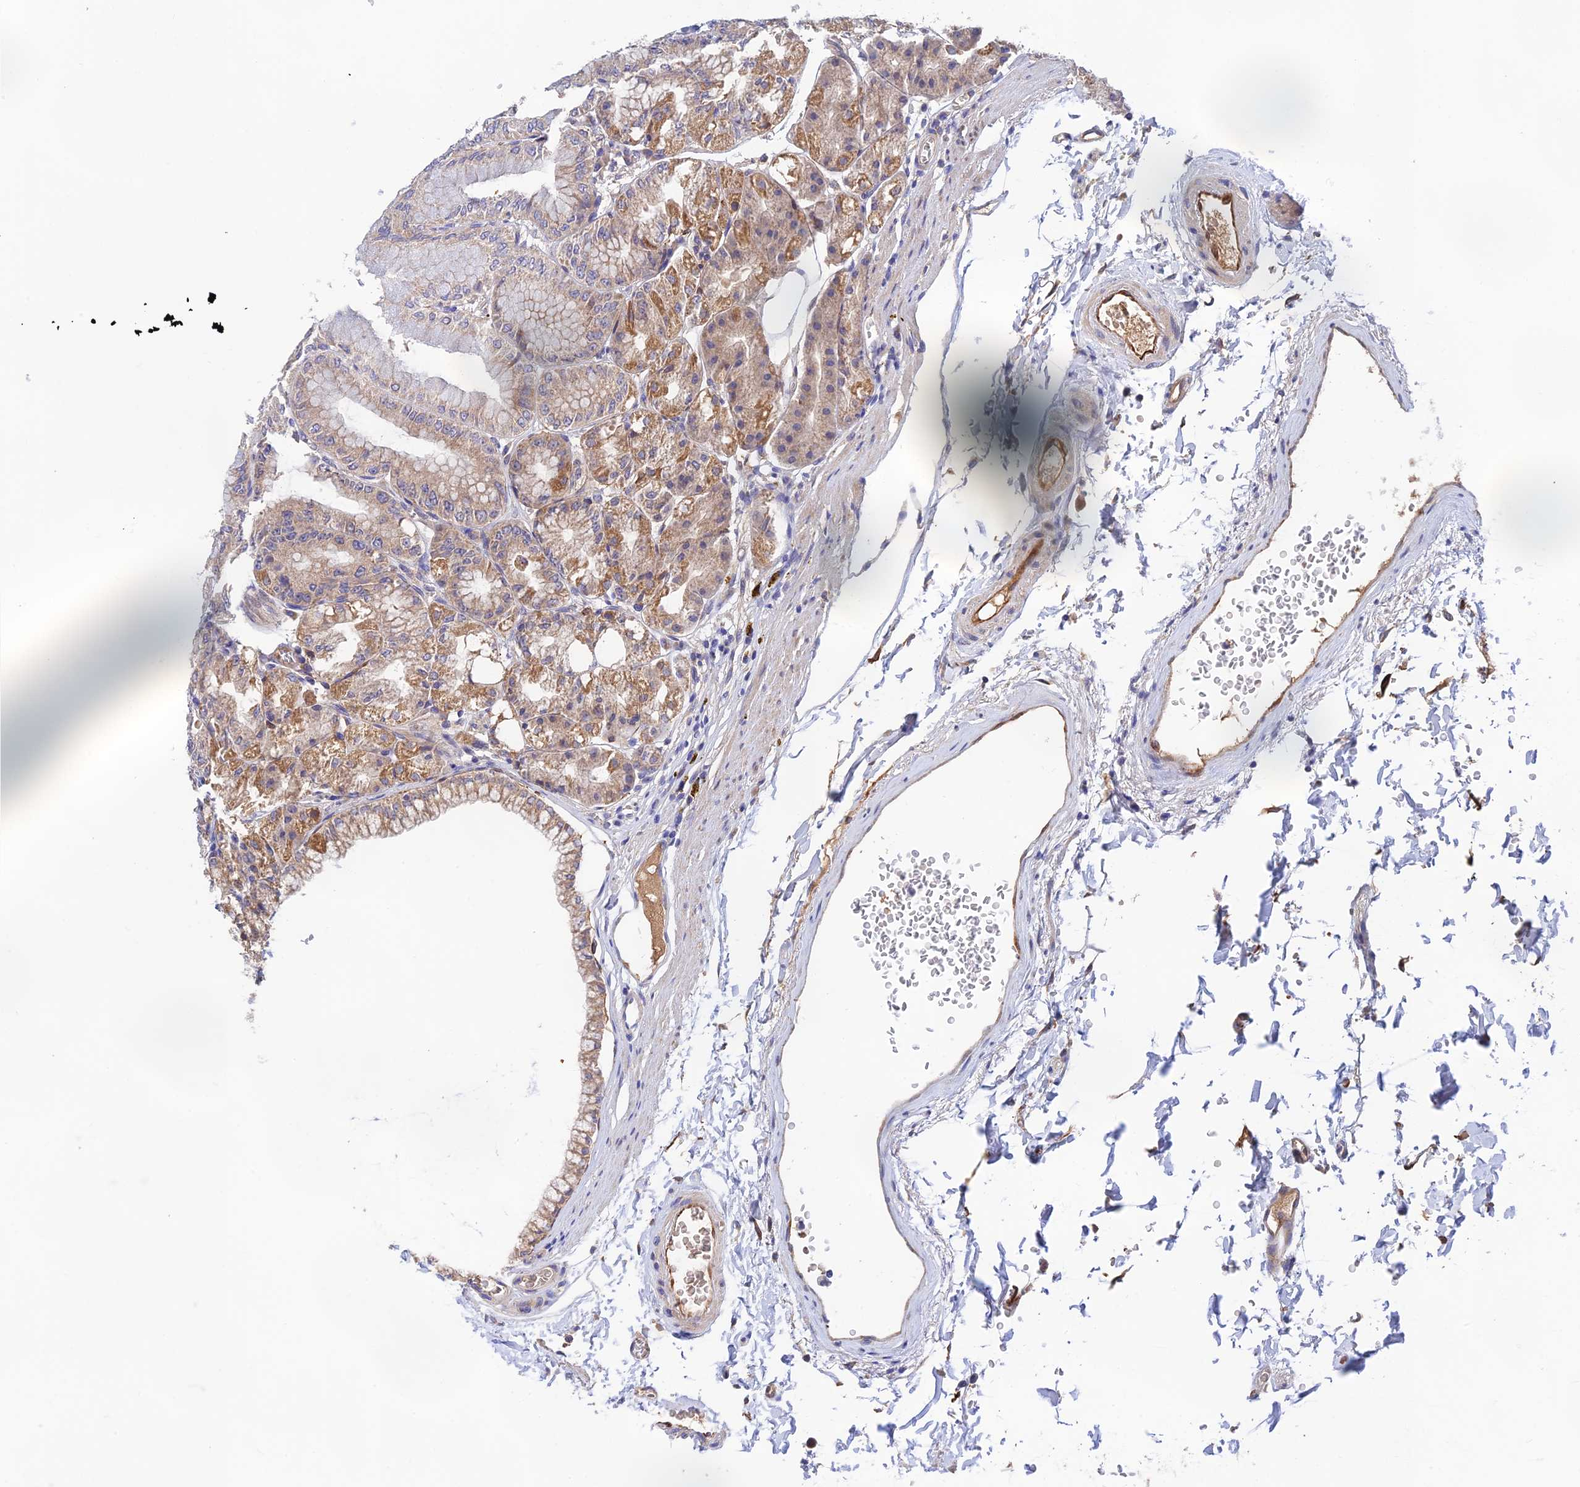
{"staining": {"intensity": "moderate", "quantity": "25%-75%", "location": "cytoplasmic/membranous"}, "tissue": "stomach", "cell_type": "Glandular cells", "image_type": "normal", "snomed": [{"axis": "morphology", "description": "Normal tissue, NOS"}, {"axis": "topography", "description": "Stomach, lower"}], "caption": "Unremarkable stomach reveals moderate cytoplasmic/membranous staining in about 25%-75% of glandular cells, visualized by immunohistochemistry. (DAB (3,3'-diaminobenzidine) = brown stain, brightfield microscopy at high magnification).", "gene": "RANBP6", "patient": {"sex": "male", "age": 71}}